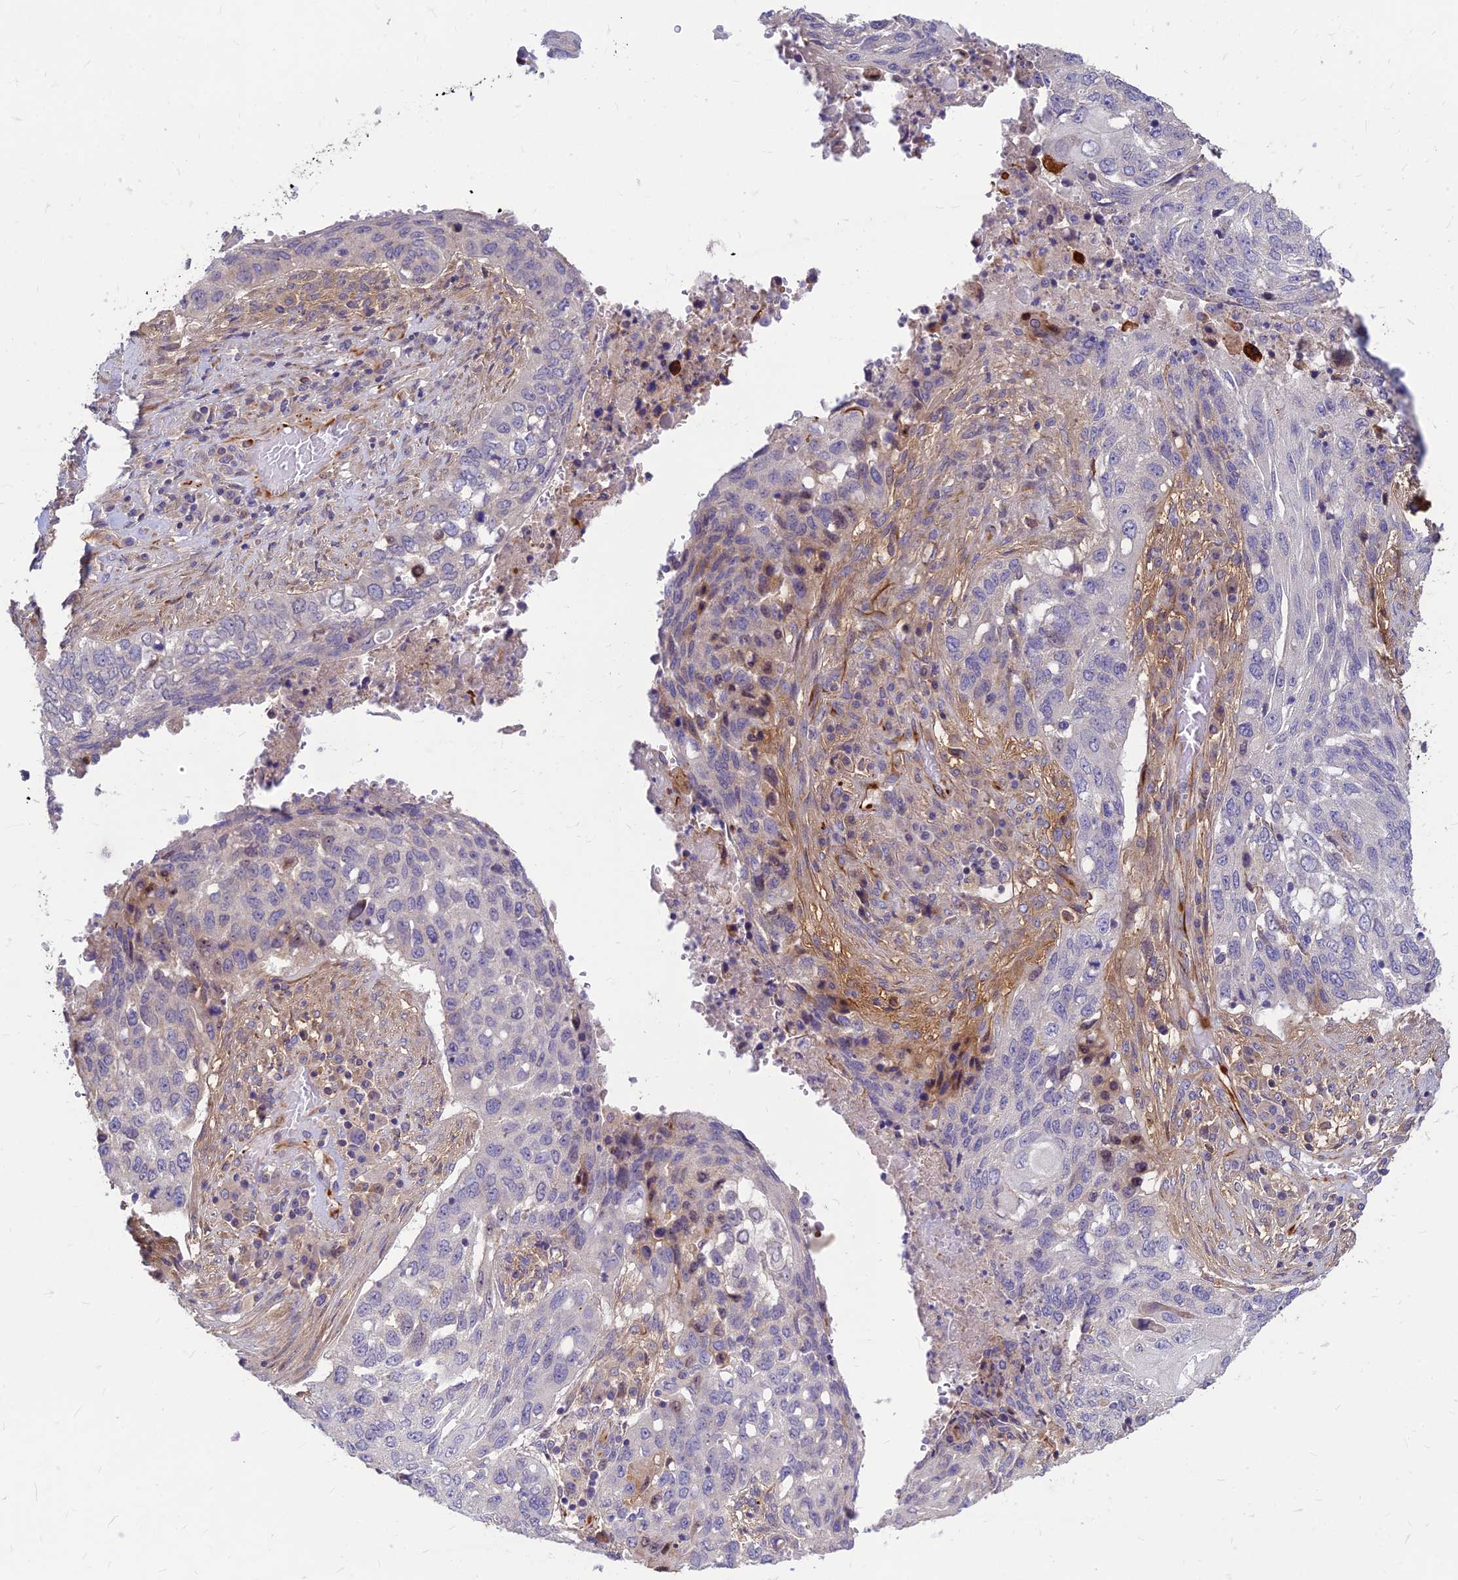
{"staining": {"intensity": "negative", "quantity": "none", "location": "none"}, "tissue": "lung cancer", "cell_type": "Tumor cells", "image_type": "cancer", "snomed": [{"axis": "morphology", "description": "Squamous cell carcinoma, NOS"}, {"axis": "topography", "description": "Lung"}], "caption": "Immunohistochemistry (IHC) histopathology image of human lung cancer (squamous cell carcinoma) stained for a protein (brown), which demonstrates no staining in tumor cells.", "gene": "ST8SIA5", "patient": {"sex": "female", "age": 63}}